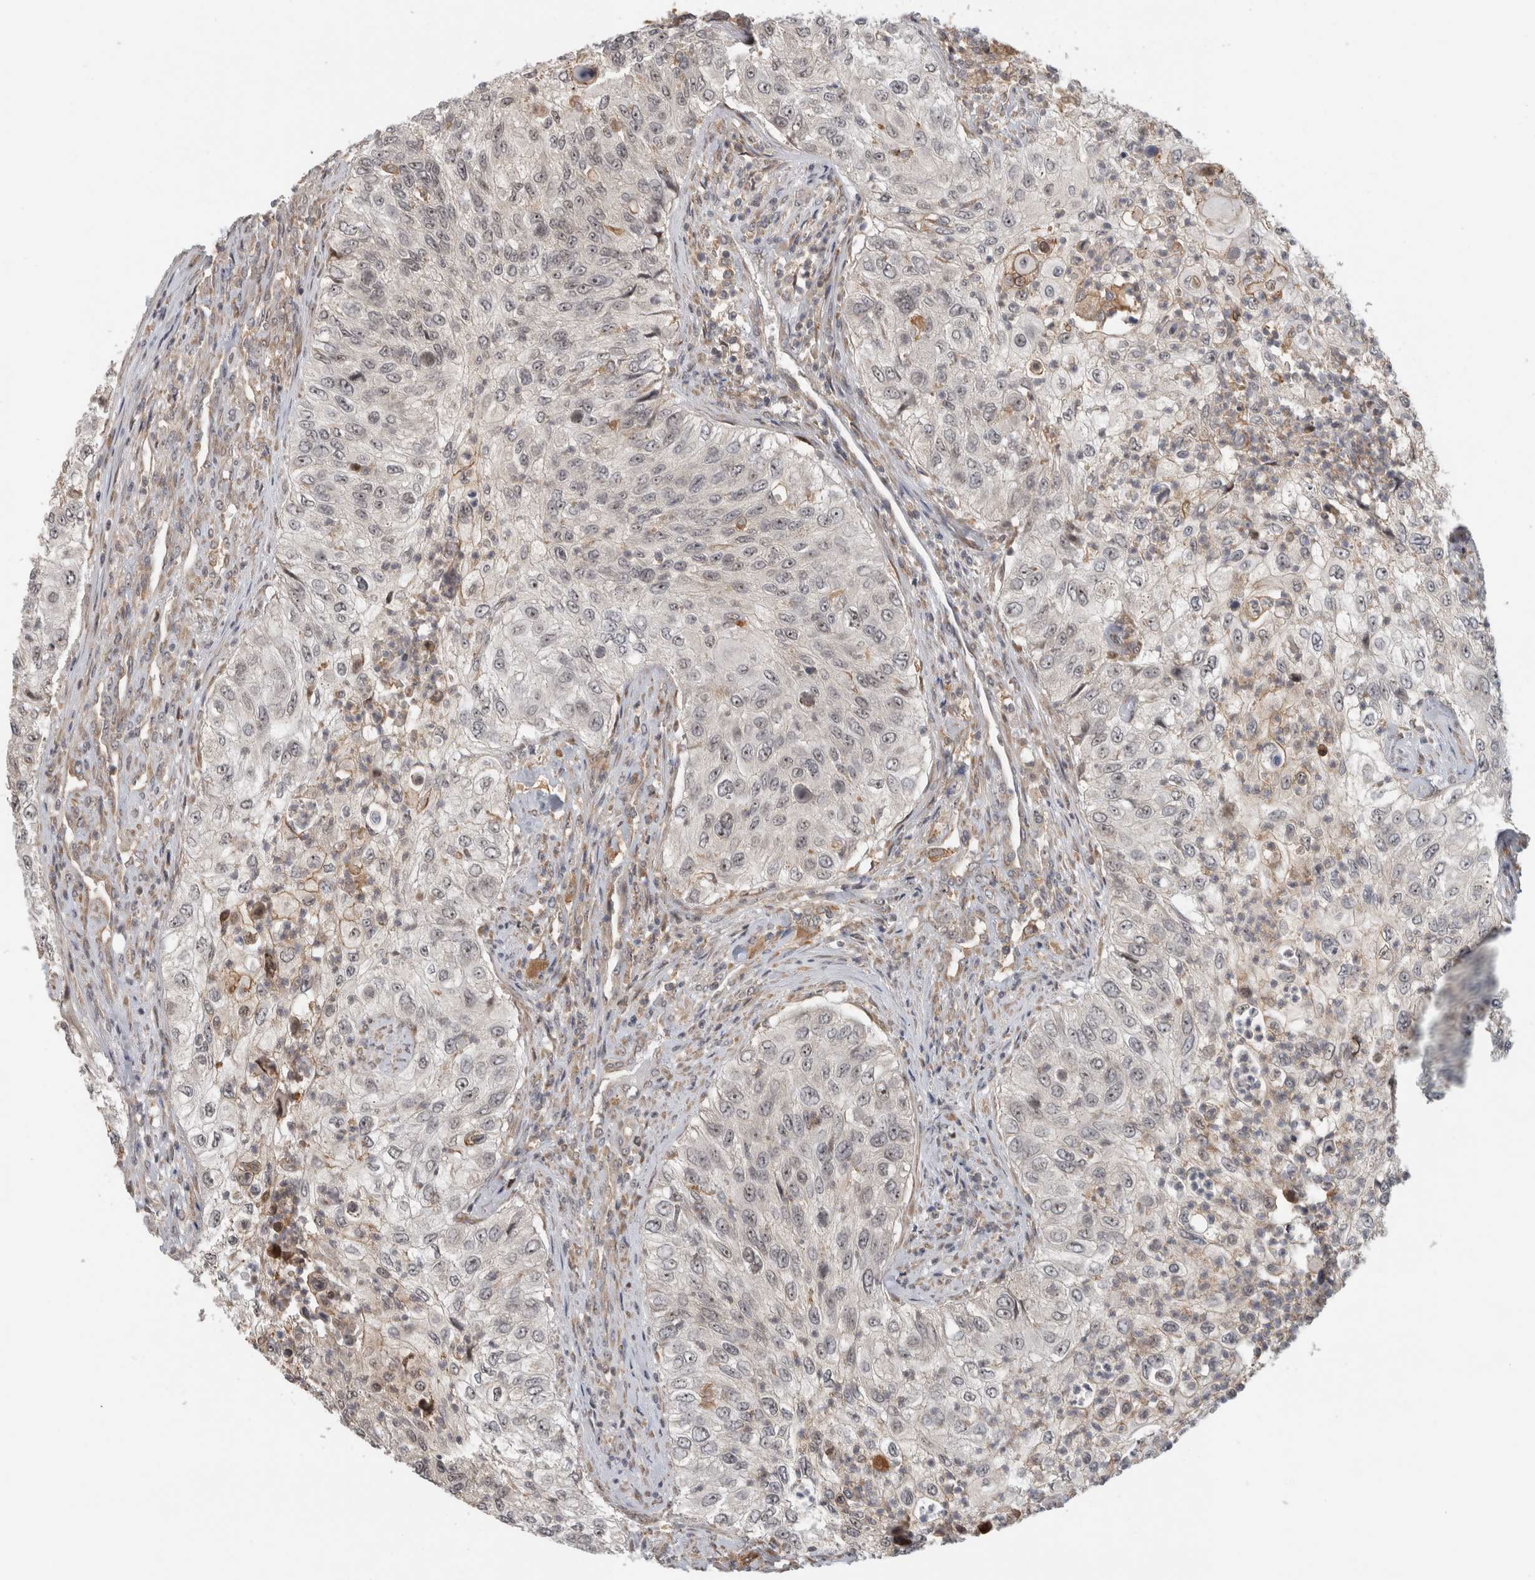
{"staining": {"intensity": "weak", "quantity": "<25%", "location": "nuclear"}, "tissue": "urothelial cancer", "cell_type": "Tumor cells", "image_type": "cancer", "snomed": [{"axis": "morphology", "description": "Urothelial carcinoma, High grade"}, {"axis": "topography", "description": "Urinary bladder"}], "caption": "IHC photomicrograph of neoplastic tissue: human urothelial cancer stained with DAB shows no significant protein positivity in tumor cells.", "gene": "WASF2", "patient": {"sex": "female", "age": 60}}